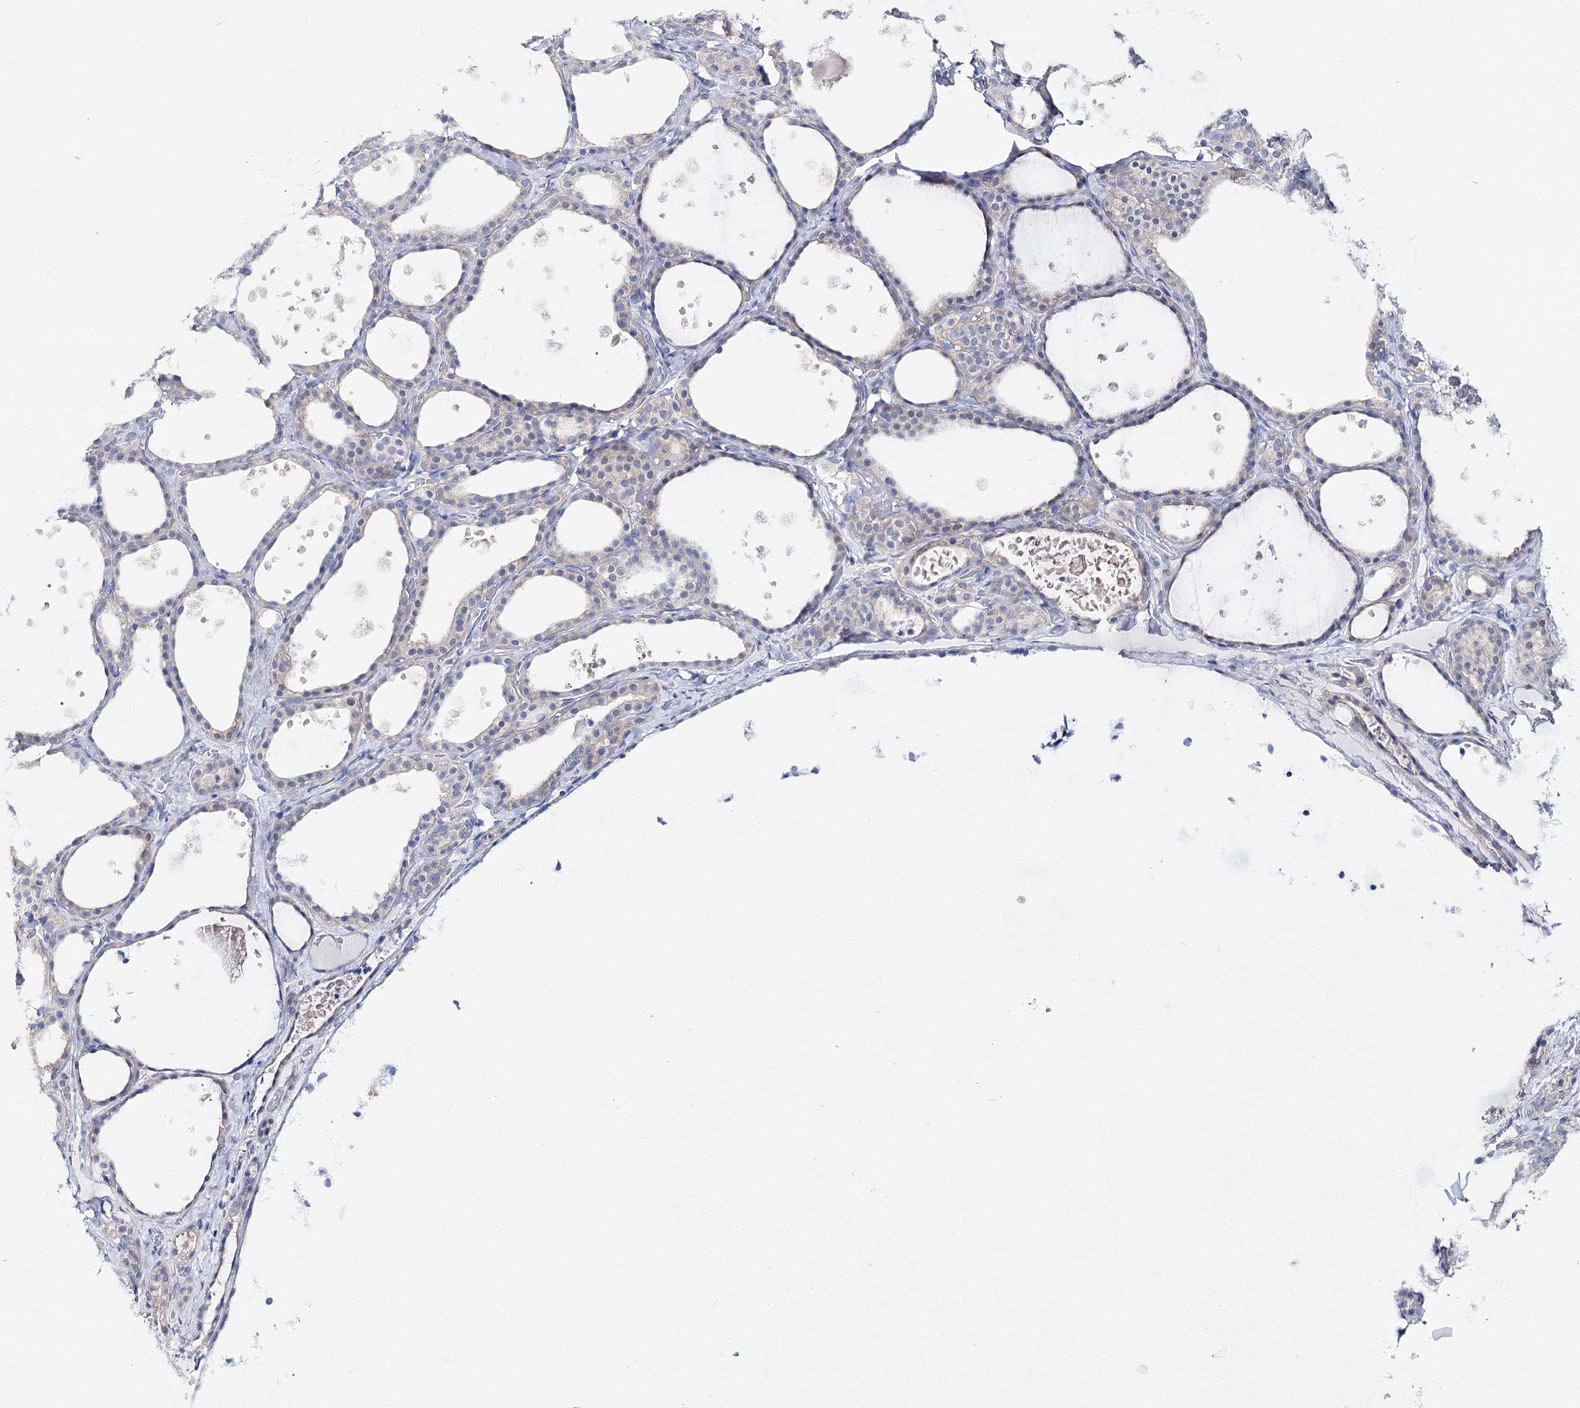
{"staining": {"intensity": "negative", "quantity": "none", "location": "none"}, "tissue": "thyroid gland", "cell_type": "Glandular cells", "image_type": "normal", "snomed": [{"axis": "morphology", "description": "Normal tissue, NOS"}, {"axis": "topography", "description": "Thyroid gland"}], "caption": "Immunohistochemistry of normal human thyroid gland demonstrates no expression in glandular cells.", "gene": "UGDH", "patient": {"sex": "female", "age": 44}}